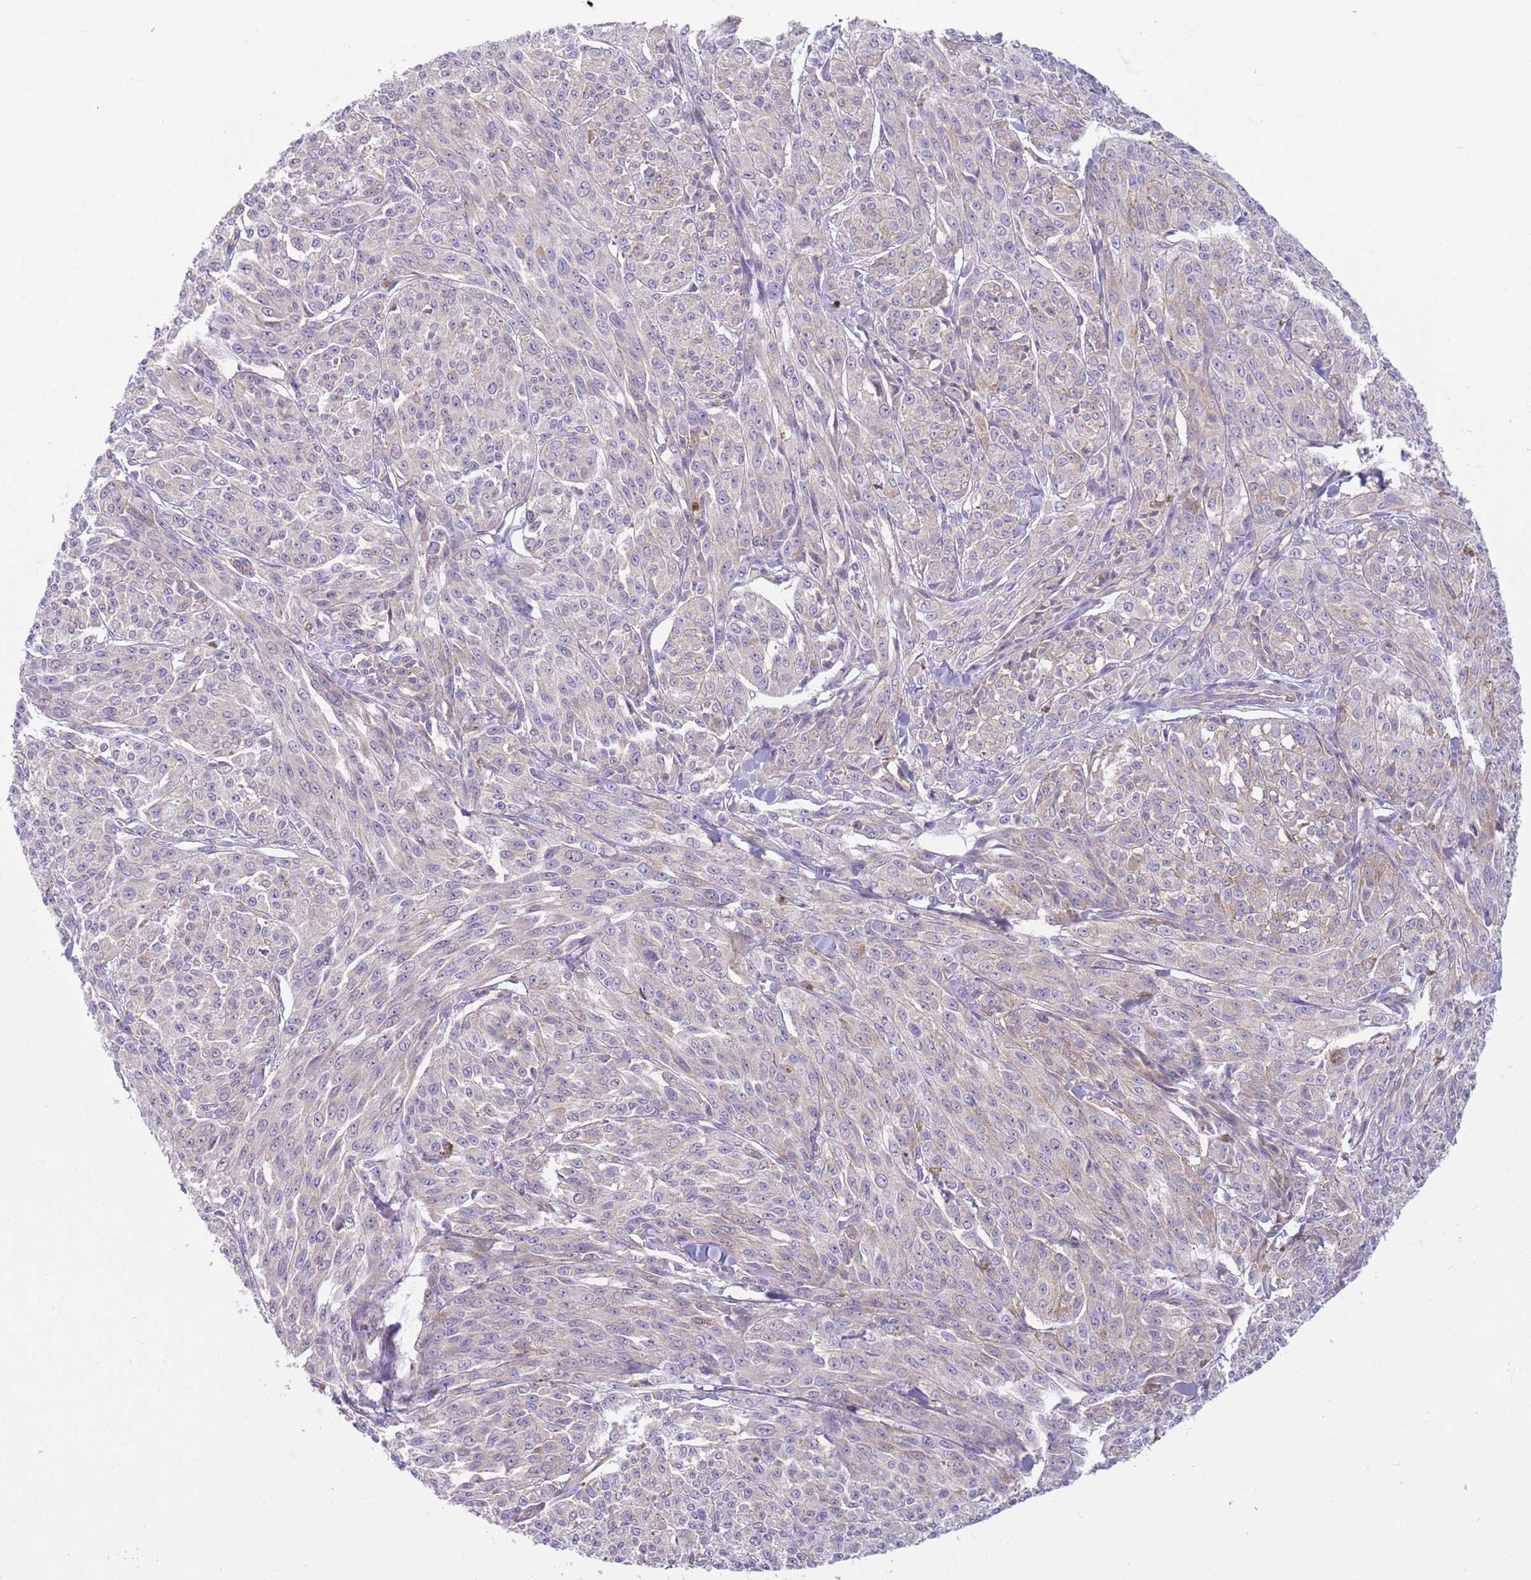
{"staining": {"intensity": "negative", "quantity": "none", "location": "none"}, "tissue": "melanoma", "cell_type": "Tumor cells", "image_type": "cancer", "snomed": [{"axis": "morphology", "description": "Malignant melanoma, NOS"}, {"axis": "topography", "description": "Skin"}], "caption": "Melanoma was stained to show a protein in brown. There is no significant staining in tumor cells.", "gene": "PARP8", "patient": {"sex": "female", "age": 52}}